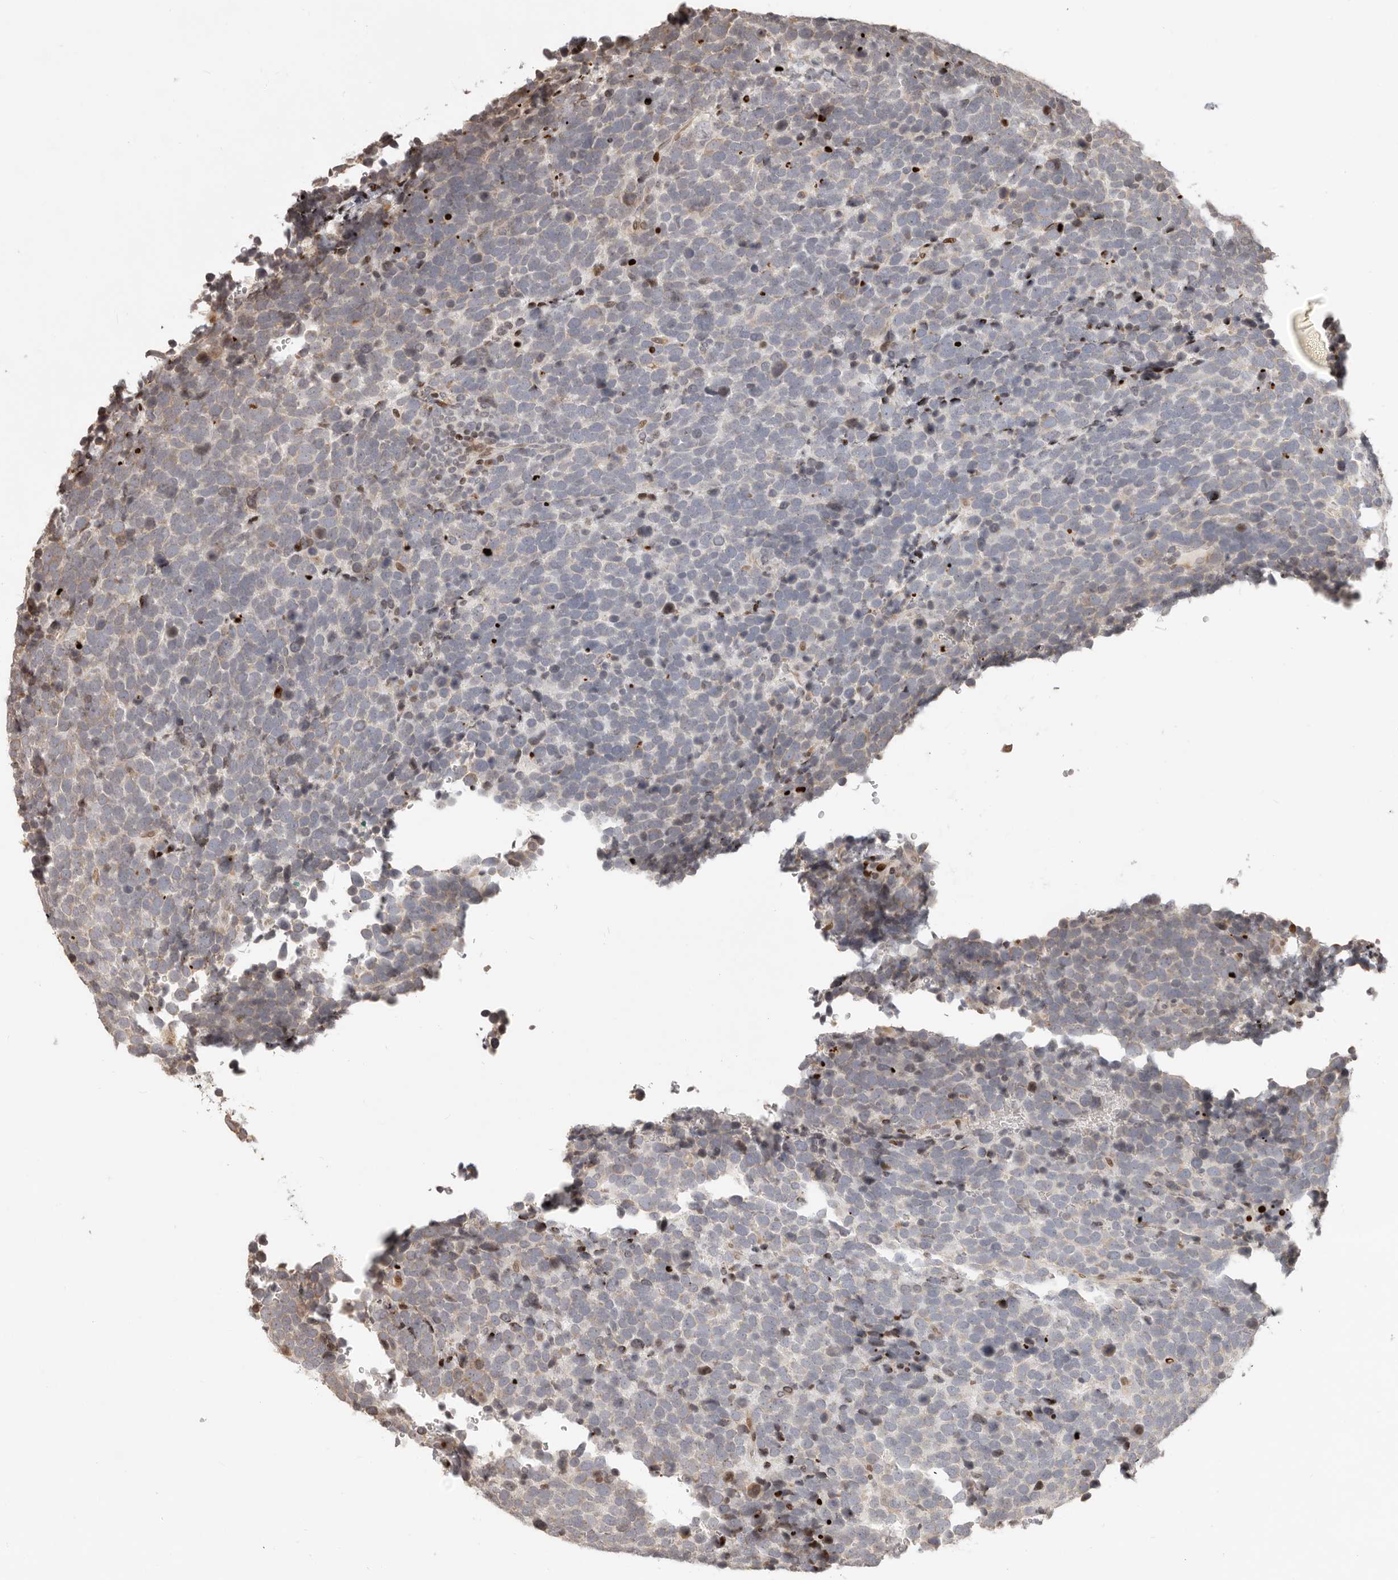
{"staining": {"intensity": "negative", "quantity": "none", "location": "none"}, "tissue": "urothelial cancer", "cell_type": "Tumor cells", "image_type": "cancer", "snomed": [{"axis": "morphology", "description": "Urothelial carcinoma, High grade"}, {"axis": "topography", "description": "Urinary bladder"}], "caption": "This is an IHC photomicrograph of human high-grade urothelial carcinoma. There is no expression in tumor cells.", "gene": "TRIM4", "patient": {"sex": "female", "age": 82}}